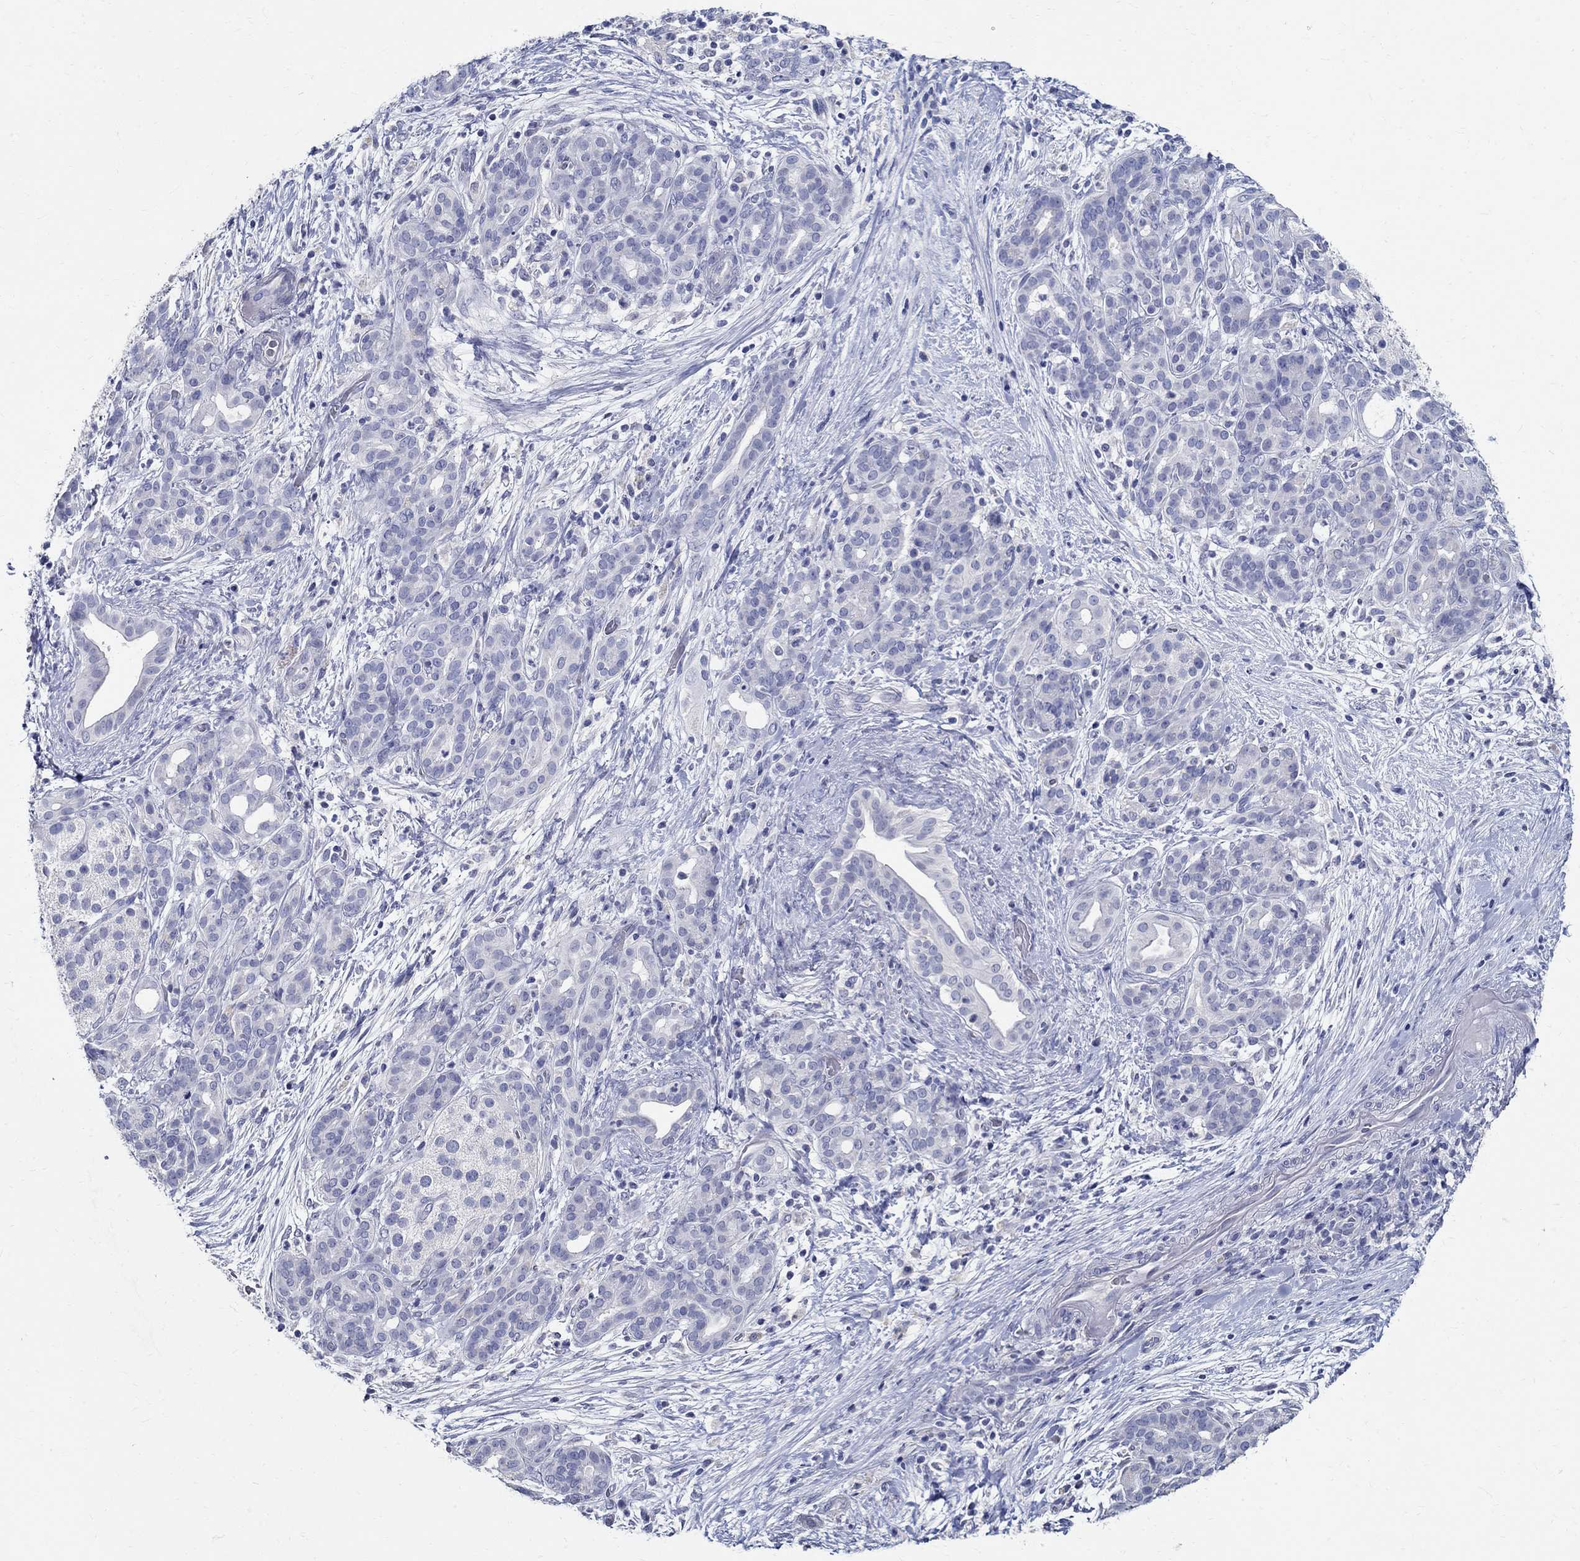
{"staining": {"intensity": "negative", "quantity": "none", "location": "none"}, "tissue": "pancreatic cancer", "cell_type": "Tumor cells", "image_type": "cancer", "snomed": [{"axis": "morphology", "description": "Adenocarcinoma, NOS"}, {"axis": "topography", "description": "Pancreas"}], "caption": "This is an immunohistochemistry (IHC) photomicrograph of human pancreatic adenocarcinoma. There is no staining in tumor cells.", "gene": "CETN1", "patient": {"sex": "male", "age": 44}}